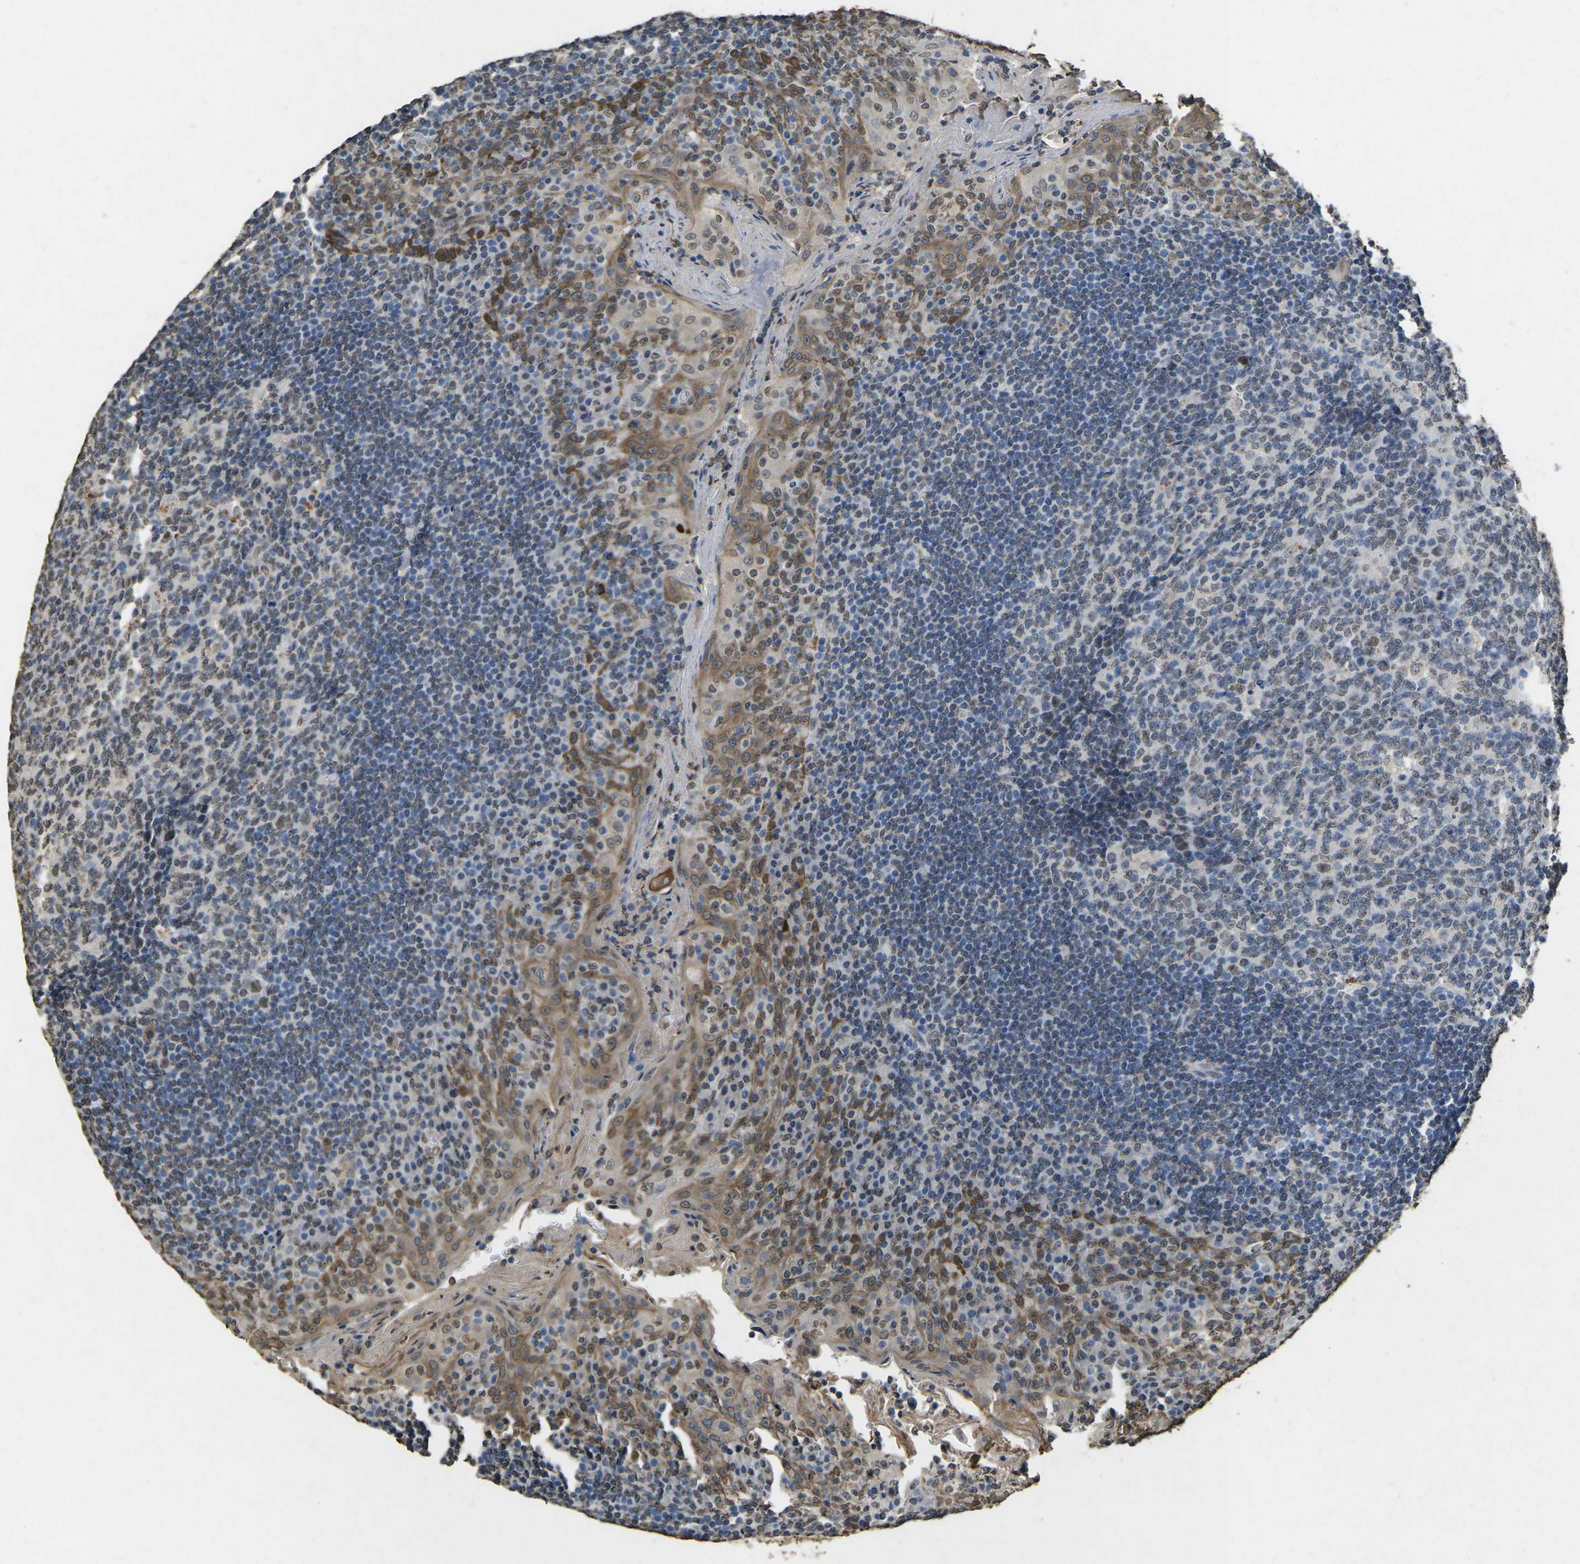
{"staining": {"intensity": "weak", "quantity": "25%-75%", "location": "nuclear"}, "tissue": "tonsil", "cell_type": "Germinal center cells", "image_type": "normal", "snomed": [{"axis": "morphology", "description": "Normal tissue, NOS"}, {"axis": "topography", "description": "Tonsil"}], "caption": "Immunohistochemical staining of unremarkable tonsil displays weak nuclear protein expression in approximately 25%-75% of germinal center cells.", "gene": "SCNN1B", "patient": {"sex": "male", "age": 17}}